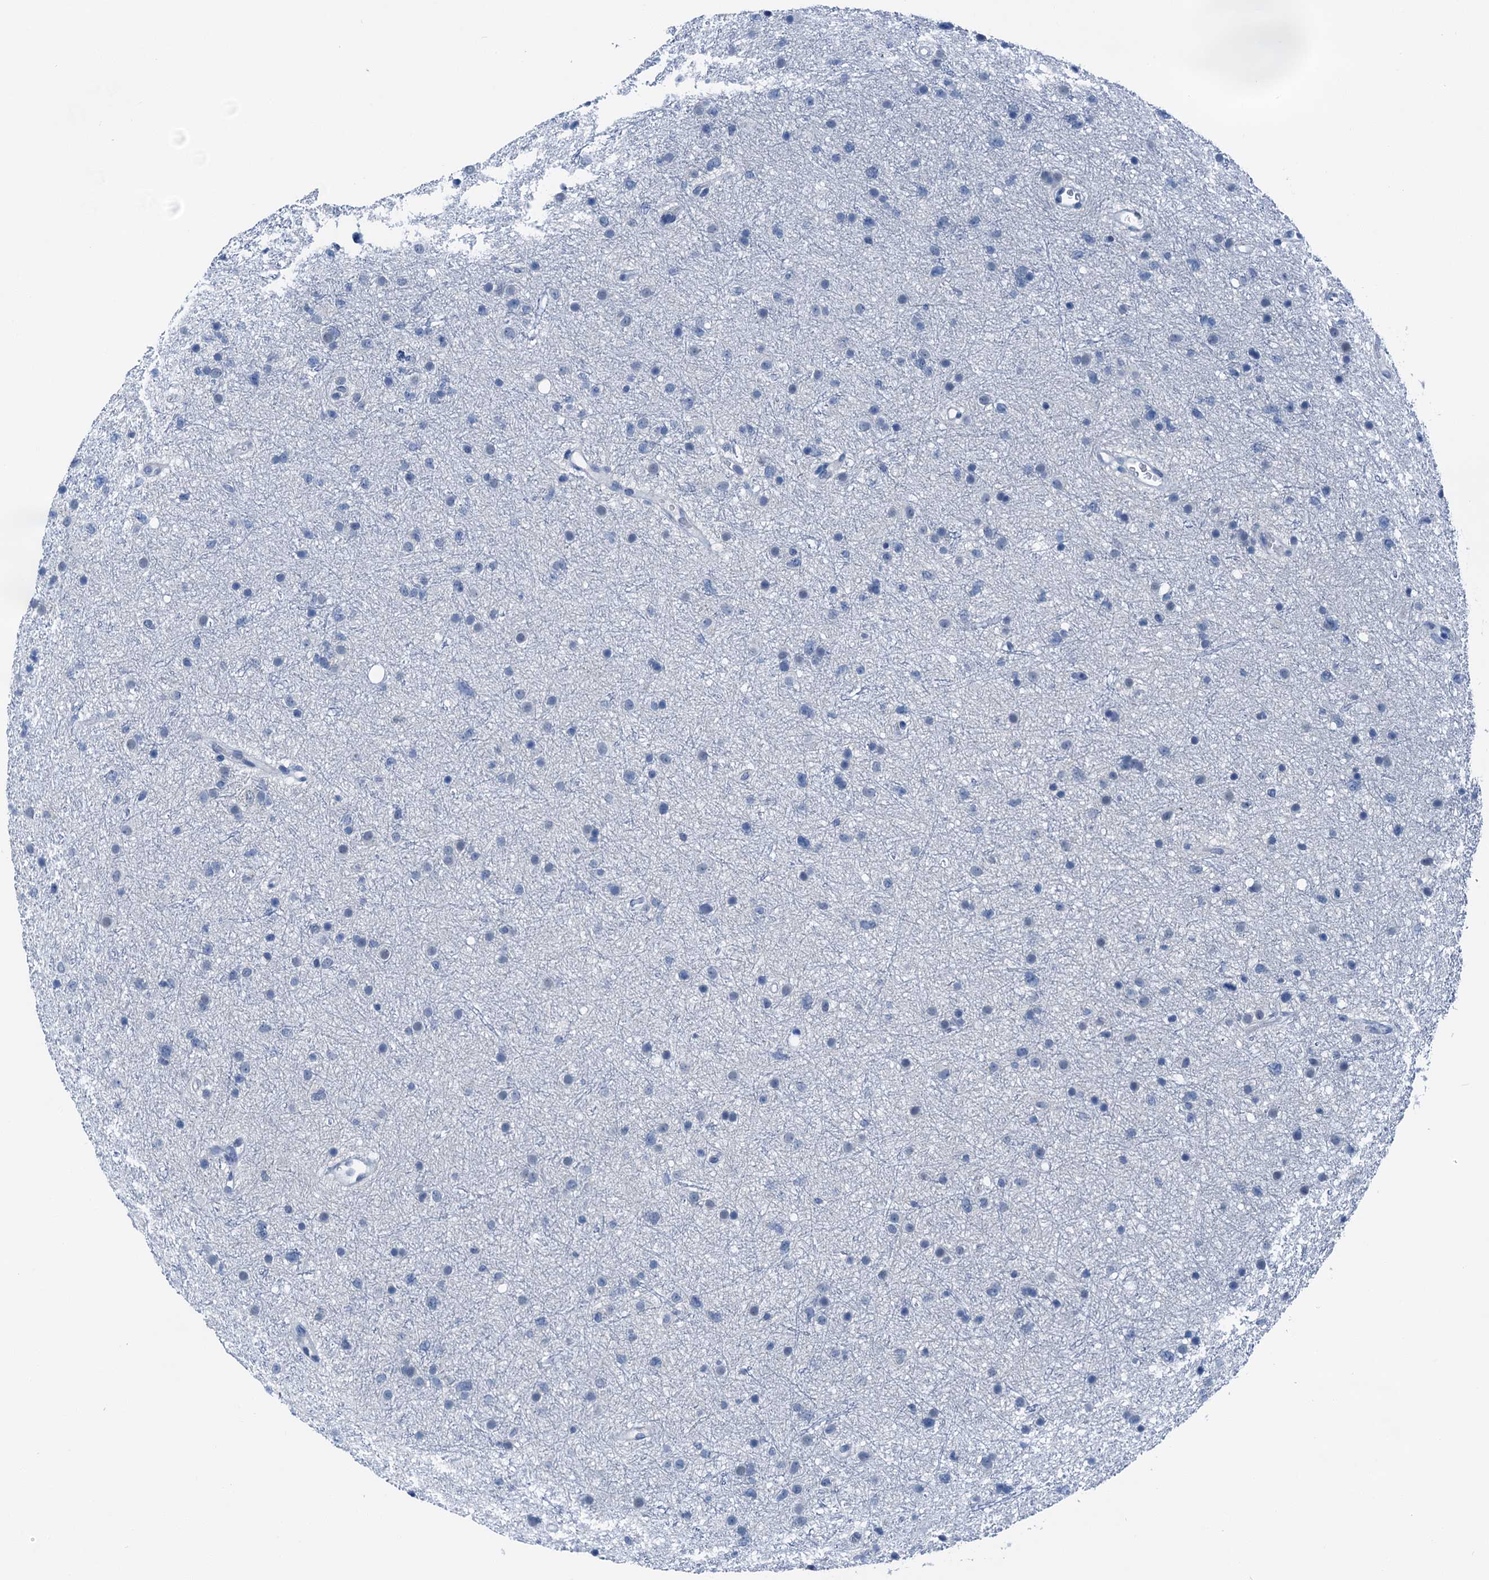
{"staining": {"intensity": "negative", "quantity": "none", "location": "none"}, "tissue": "glioma", "cell_type": "Tumor cells", "image_type": "cancer", "snomed": [{"axis": "morphology", "description": "Glioma, malignant, Low grade"}, {"axis": "topography", "description": "Cerebral cortex"}], "caption": "Protein analysis of malignant glioma (low-grade) reveals no significant positivity in tumor cells. (DAB immunohistochemistry (IHC), high magnification).", "gene": "CBLN3", "patient": {"sex": "female", "age": 39}}